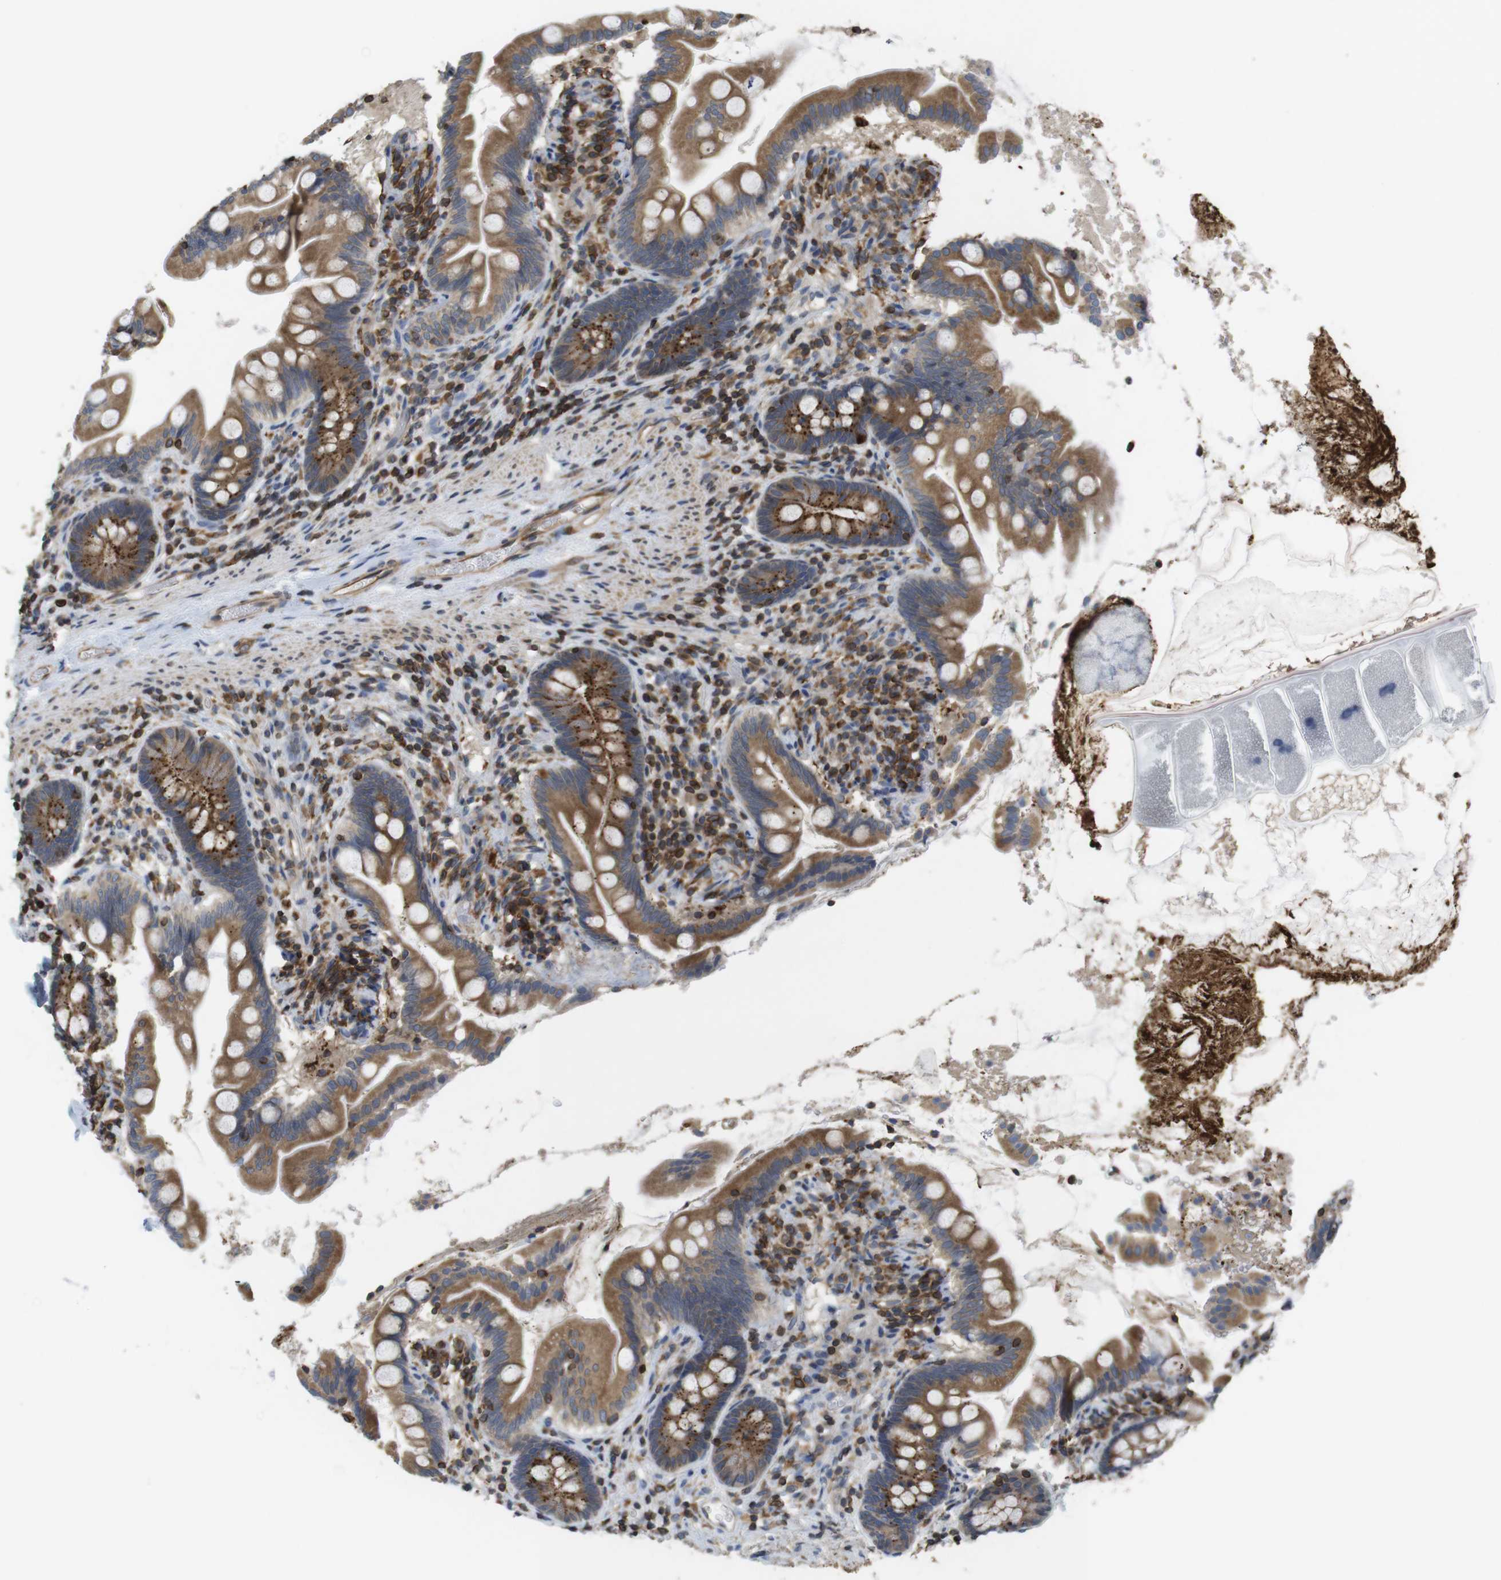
{"staining": {"intensity": "moderate", "quantity": ">75%", "location": "cytoplasmic/membranous"}, "tissue": "small intestine", "cell_type": "Glandular cells", "image_type": "normal", "snomed": [{"axis": "morphology", "description": "Normal tissue, NOS"}, {"axis": "topography", "description": "Small intestine"}], "caption": "Protein expression by IHC demonstrates moderate cytoplasmic/membranous expression in about >75% of glandular cells in normal small intestine.", "gene": "ARL6IP5", "patient": {"sex": "female", "age": 56}}